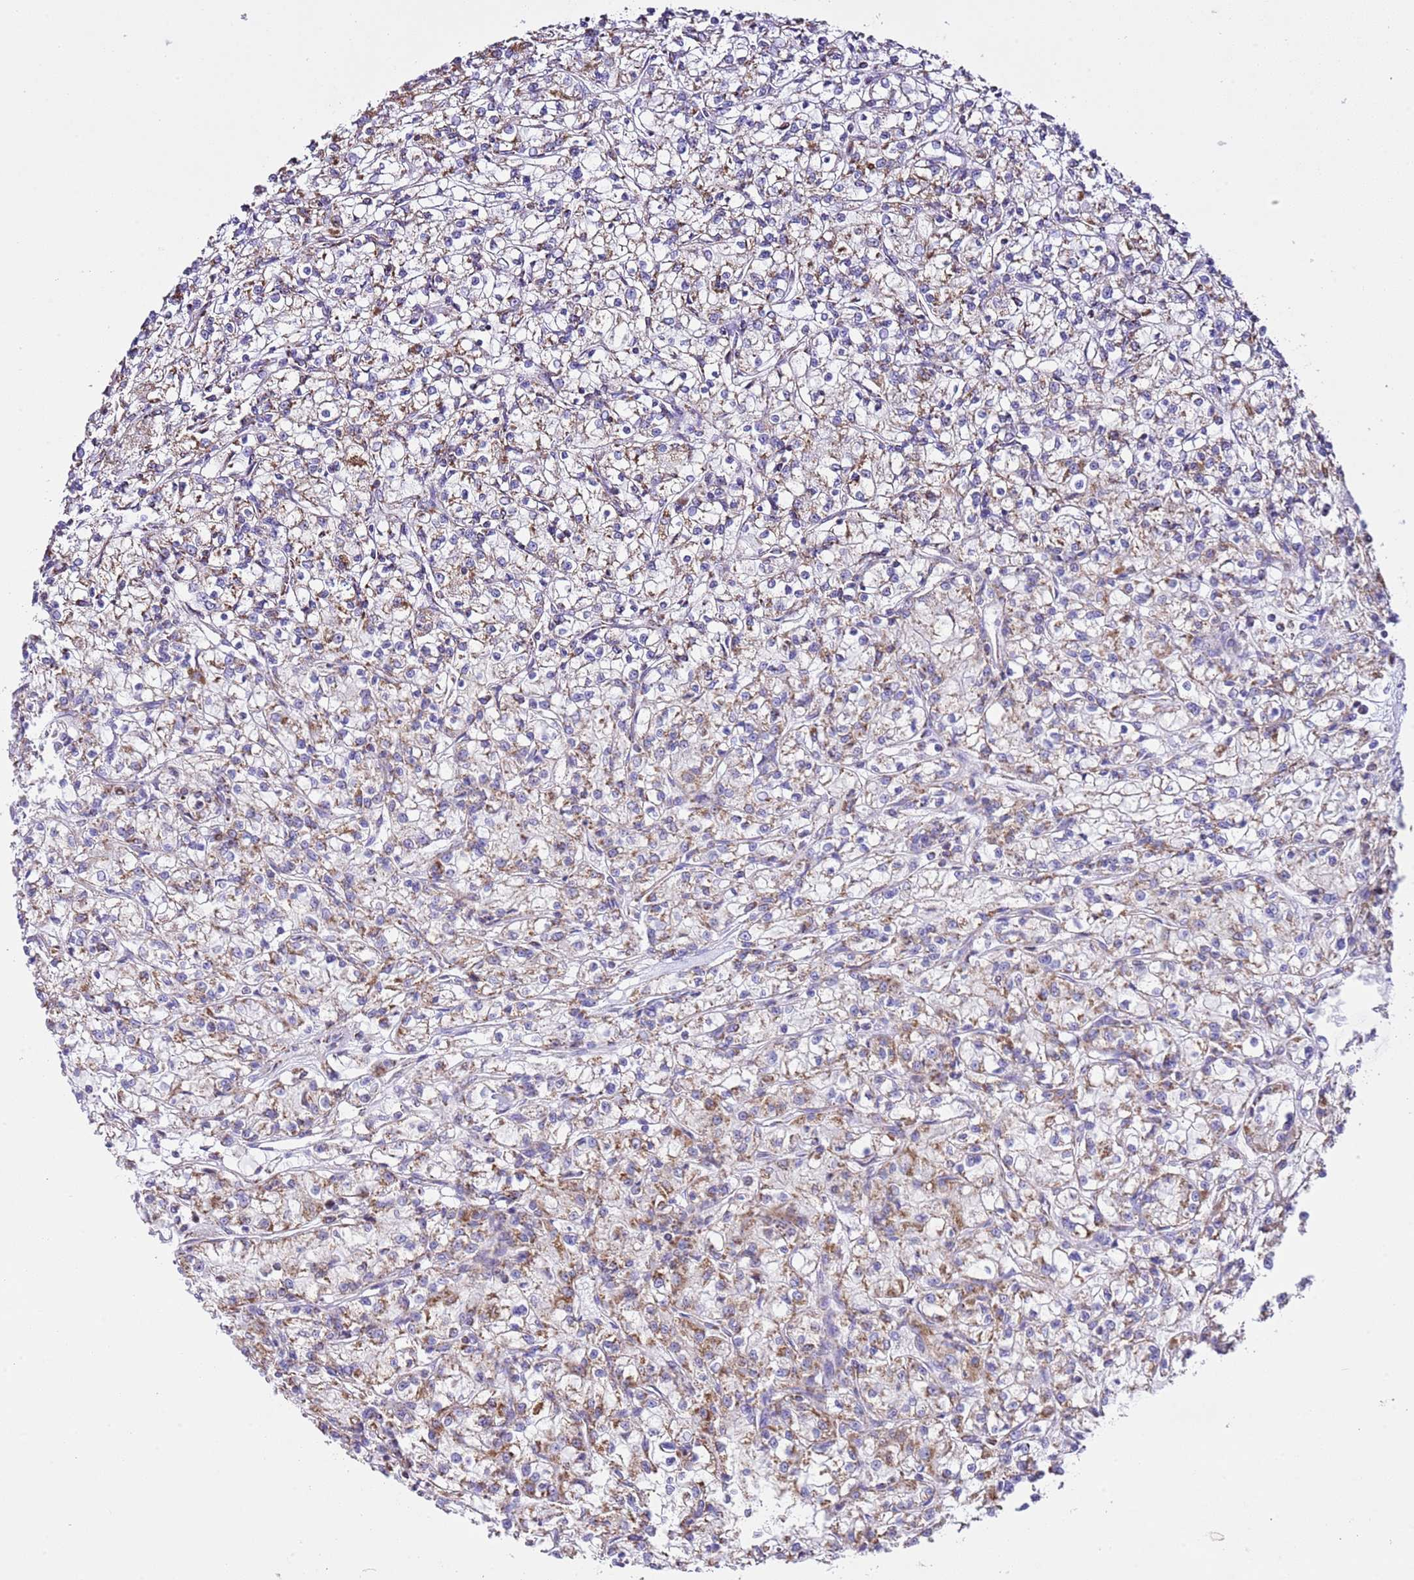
{"staining": {"intensity": "moderate", "quantity": "25%-75%", "location": "cytoplasmic/membranous"}, "tissue": "renal cancer", "cell_type": "Tumor cells", "image_type": "cancer", "snomed": [{"axis": "morphology", "description": "Adenocarcinoma, NOS"}, {"axis": "topography", "description": "Kidney"}], "caption": "IHC staining of renal adenocarcinoma, which demonstrates medium levels of moderate cytoplasmic/membranous positivity in approximately 25%-75% of tumor cells indicating moderate cytoplasmic/membranous protein positivity. The staining was performed using DAB (3,3'-diaminobenzidine) (brown) for protein detection and nuclei were counterstained in hematoxylin (blue).", "gene": "TEKTIP1", "patient": {"sex": "female", "age": 59}}